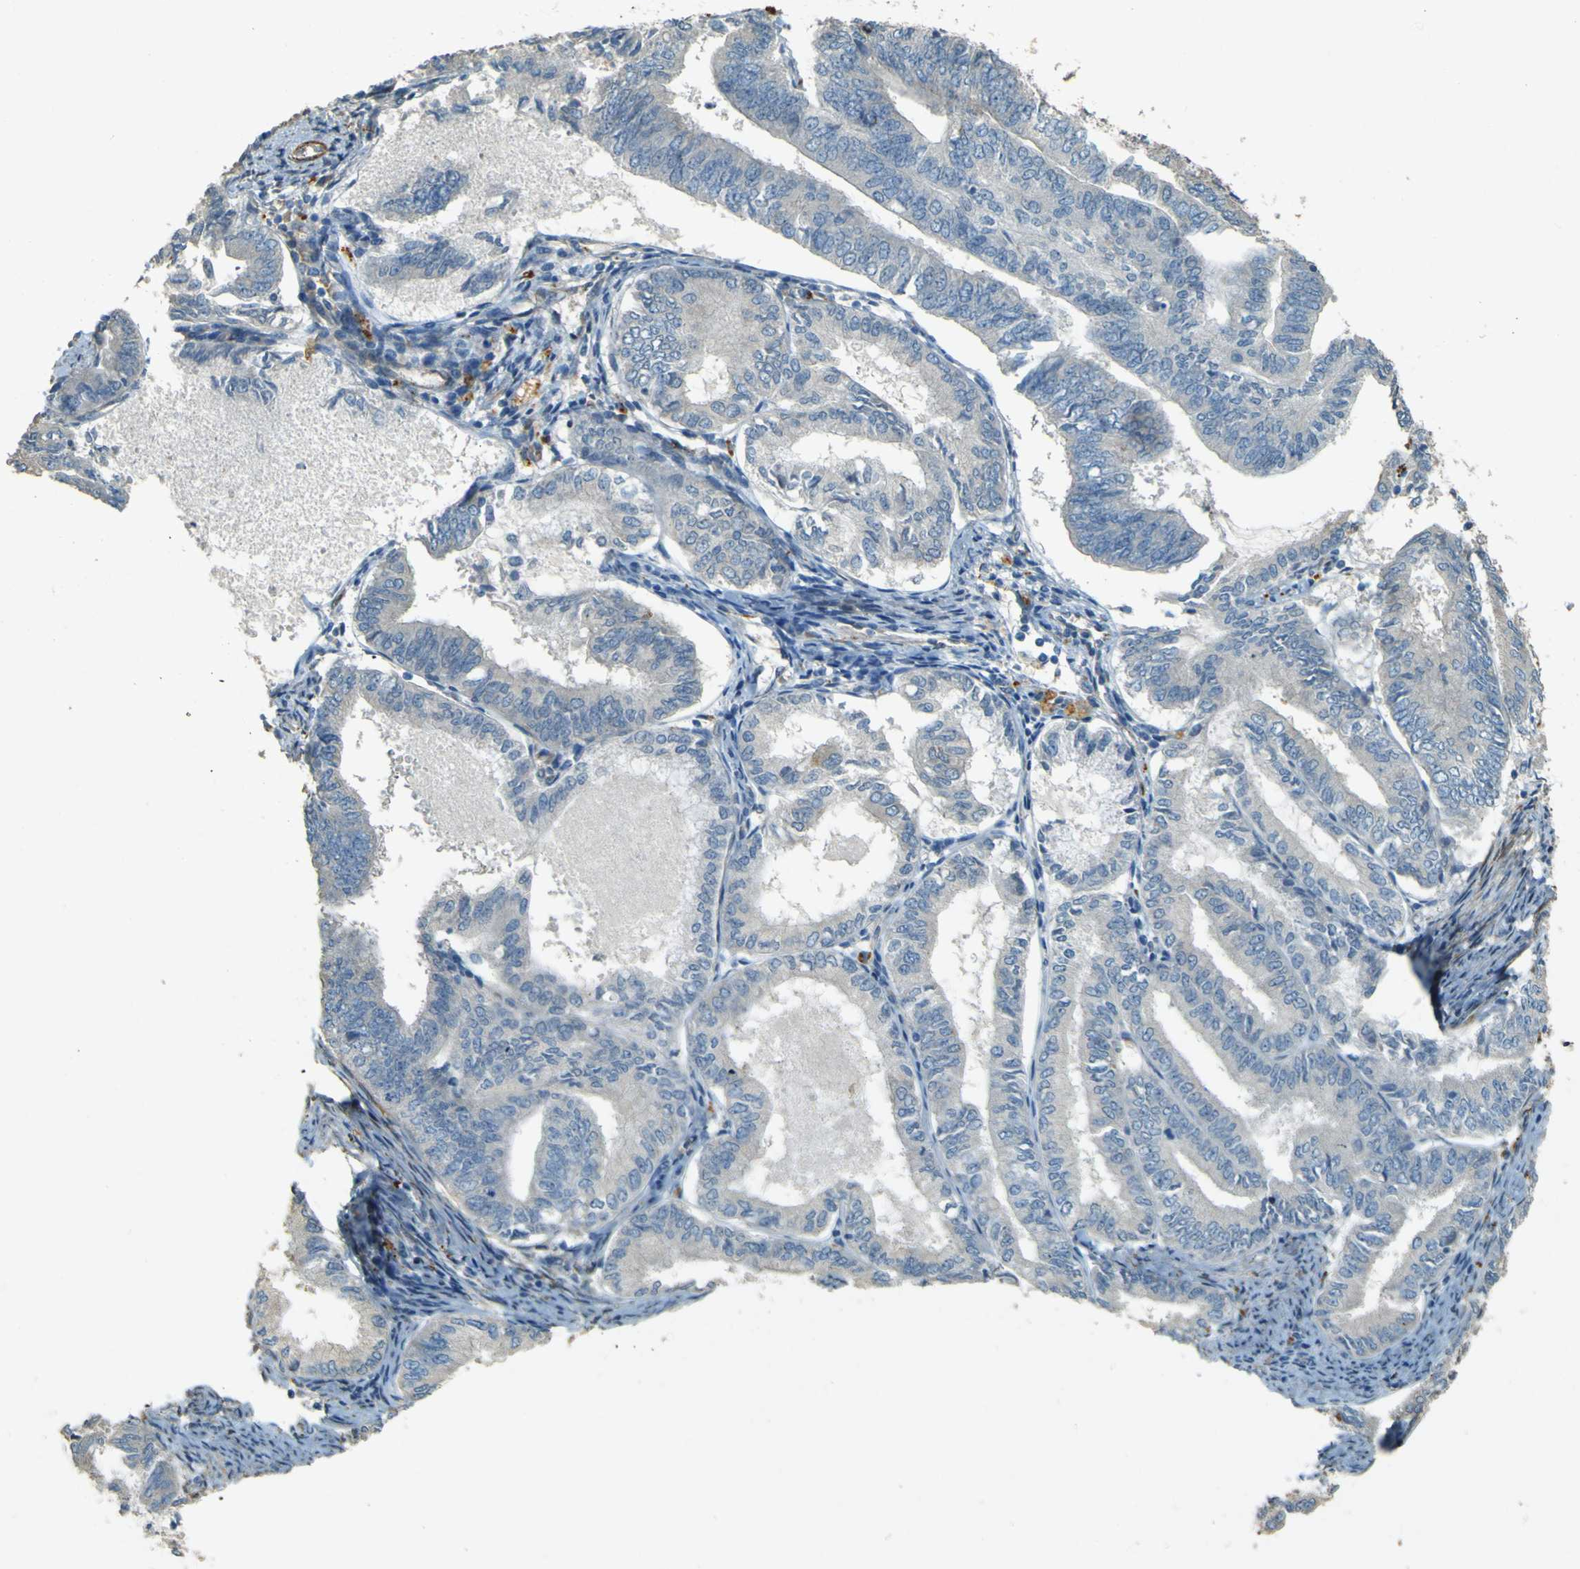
{"staining": {"intensity": "negative", "quantity": "none", "location": "none"}, "tissue": "endometrial cancer", "cell_type": "Tumor cells", "image_type": "cancer", "snomed": [{"axis": "morphology", "description": "Adenocarcinoma, NOS"}, {"axis": "topography", "description": "Endometrium"}], "caption": "Protein analysis of adenocarcinoma (endometrial) demonstrates no significant positivity in tumor cells. Nuclei are stained in blue.", "gene": "NEXN", "patient": {"sex": "female", "age": 86}}